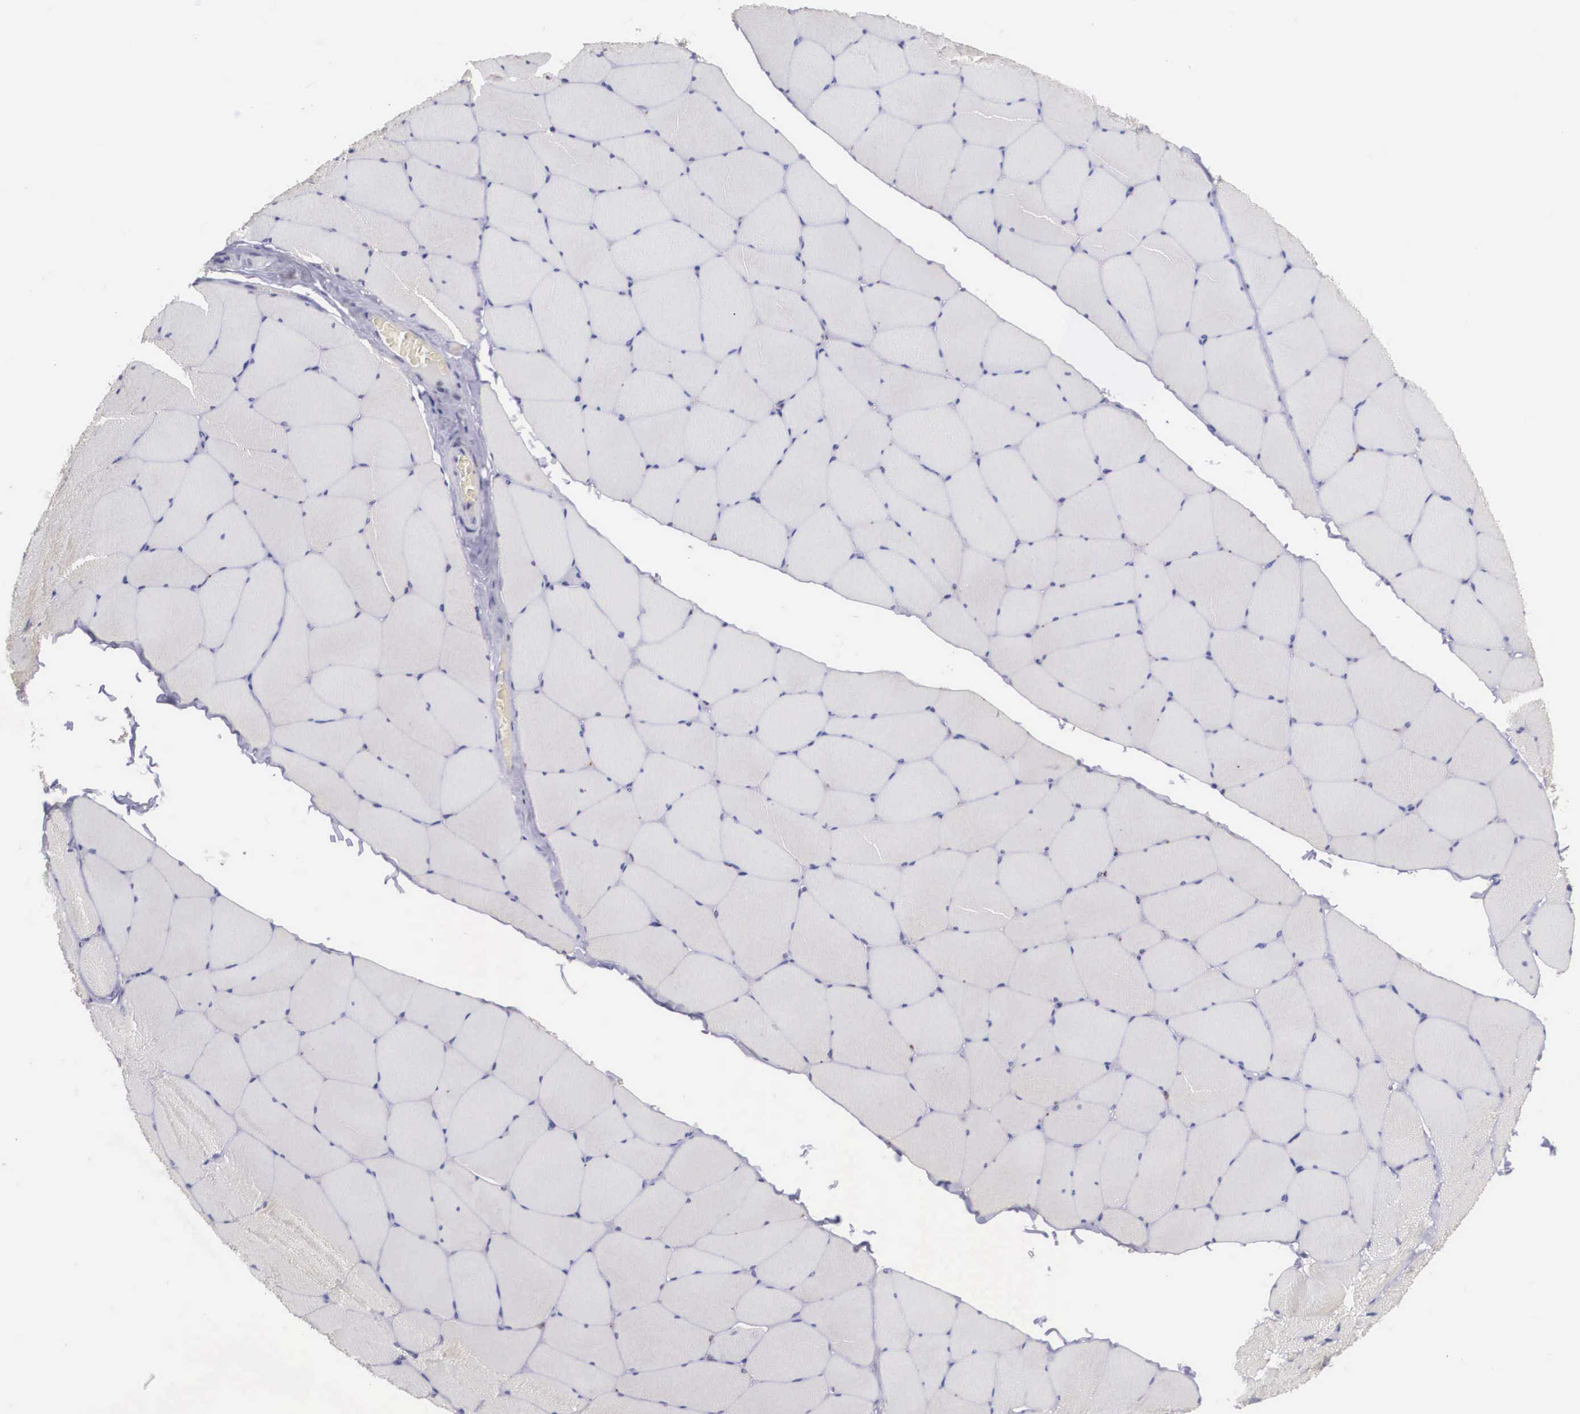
{"staining": {"intensity": "weak", "quantity": ">75%", "location": "cytoplasmic/membranous"}, "tissue": "skeletal muscle", "cell_type": "Myocytes", "image_type": "normal", "snomed": [{"axis": "morphology", "description": "Normal tissue, NOS"}, {"axis": "topography", "description": "Skeletal muscle"}, {"axis": "topography", "description": "Salivary gland"}], "caption": "Skeletal muscle stained for a protein (brown) demonstrates weak cytoplasmic/membranous positive staining in about >75% of myocytes.", "gene": "NINL", "patient": {"sex": "male", "age": 62}}